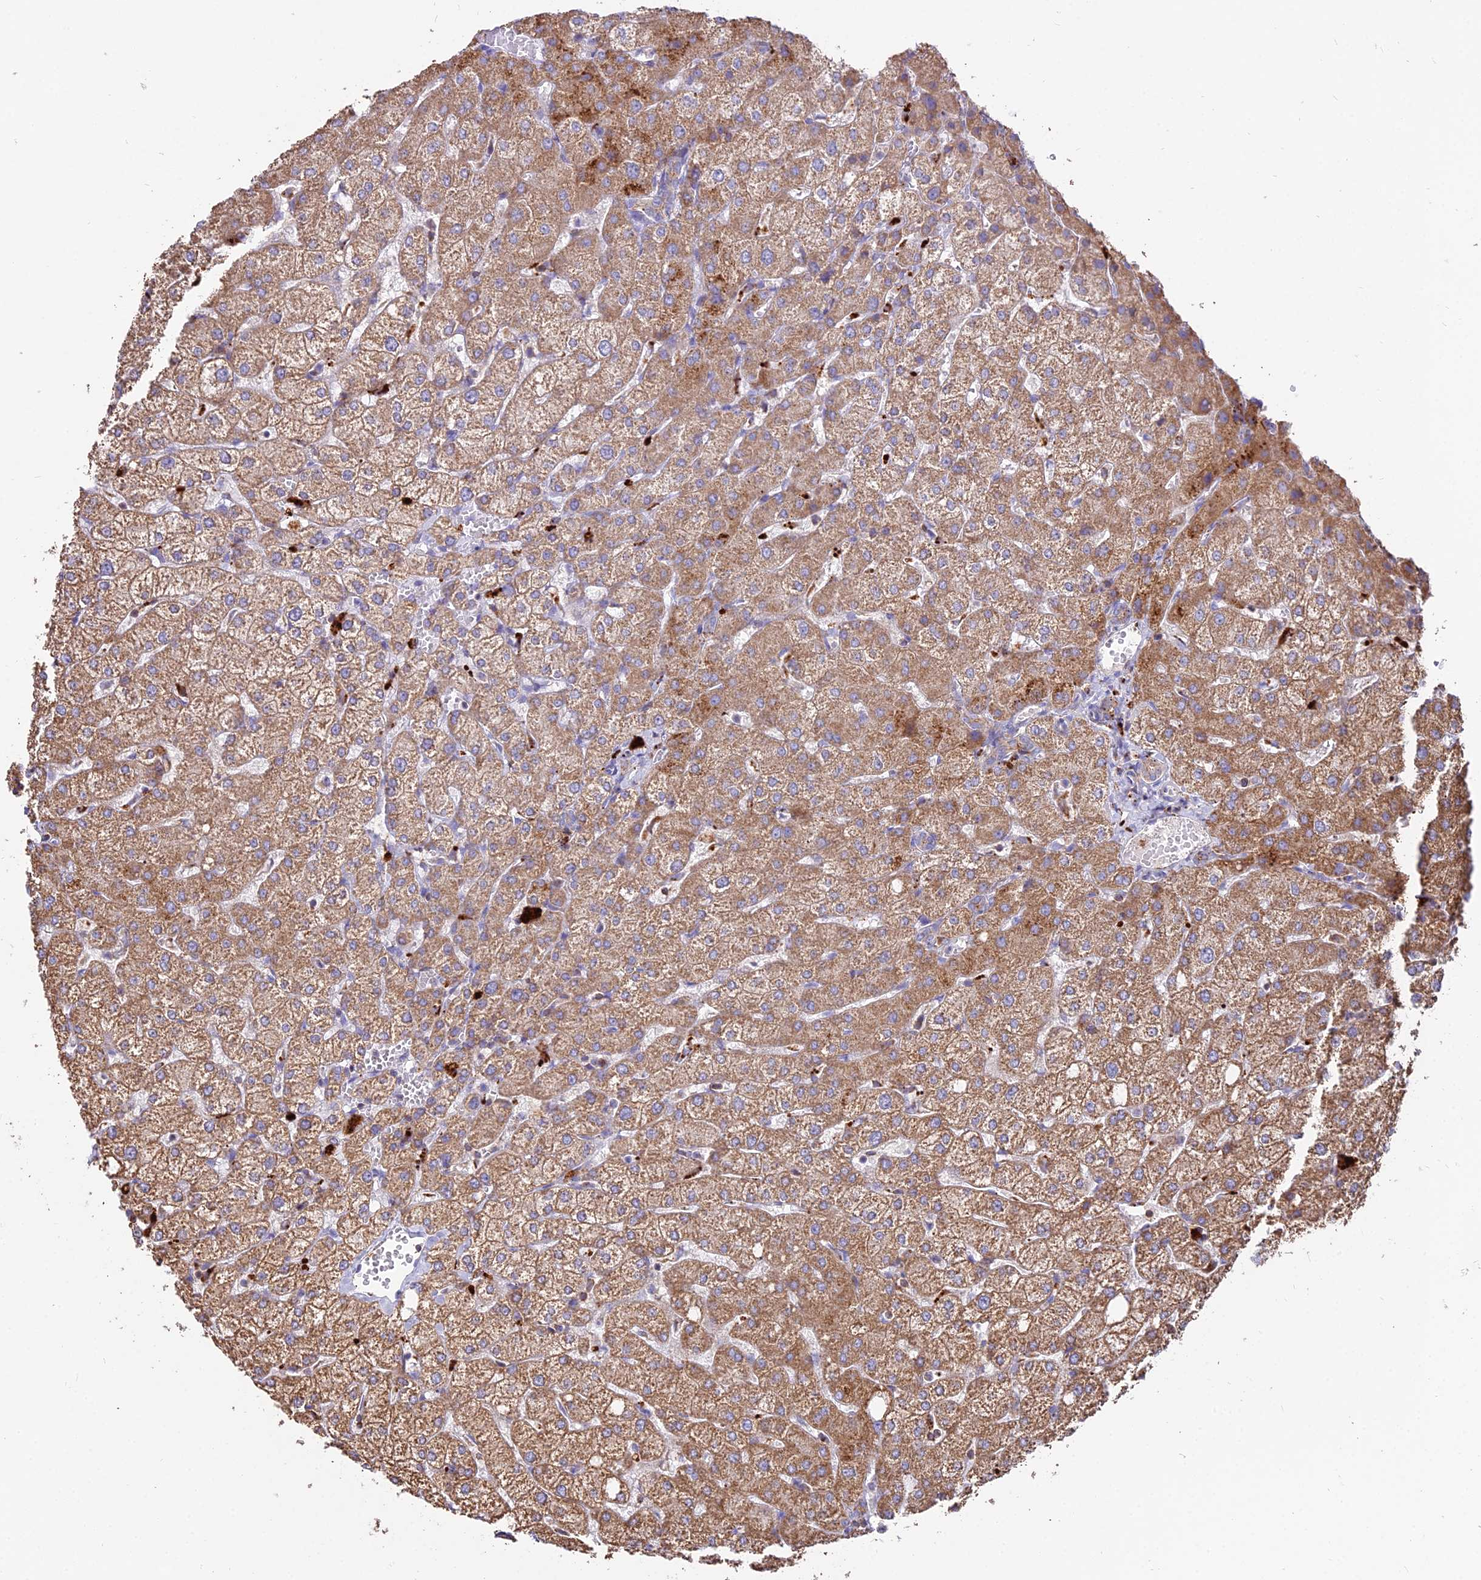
{"staining": {"intensity": "moderate", "quantity": ">75%", "location": "cytoplasmic/membranous"}, "tissue": "liver", "cell_type": "Cholangiocytes", "image_type": "normal", "snomed": [{"axis": "morphology", "description": "Normal tissue, NOS"}, {"axis": "topography", "description": "Liver"}], "caption": "An IHC micrograph of normal tissue is shown. Protein staining in brown highlights moderate cytoplasmic/membranous positivity in liver within cholangiocytes. The protein is stained brown, and the nuclei are stained in blue (DAB IHC with brightfield microscopy, high magnification).", "gene": "PNLIPRP3", "patient": {"sex": "female", "age": 54}}